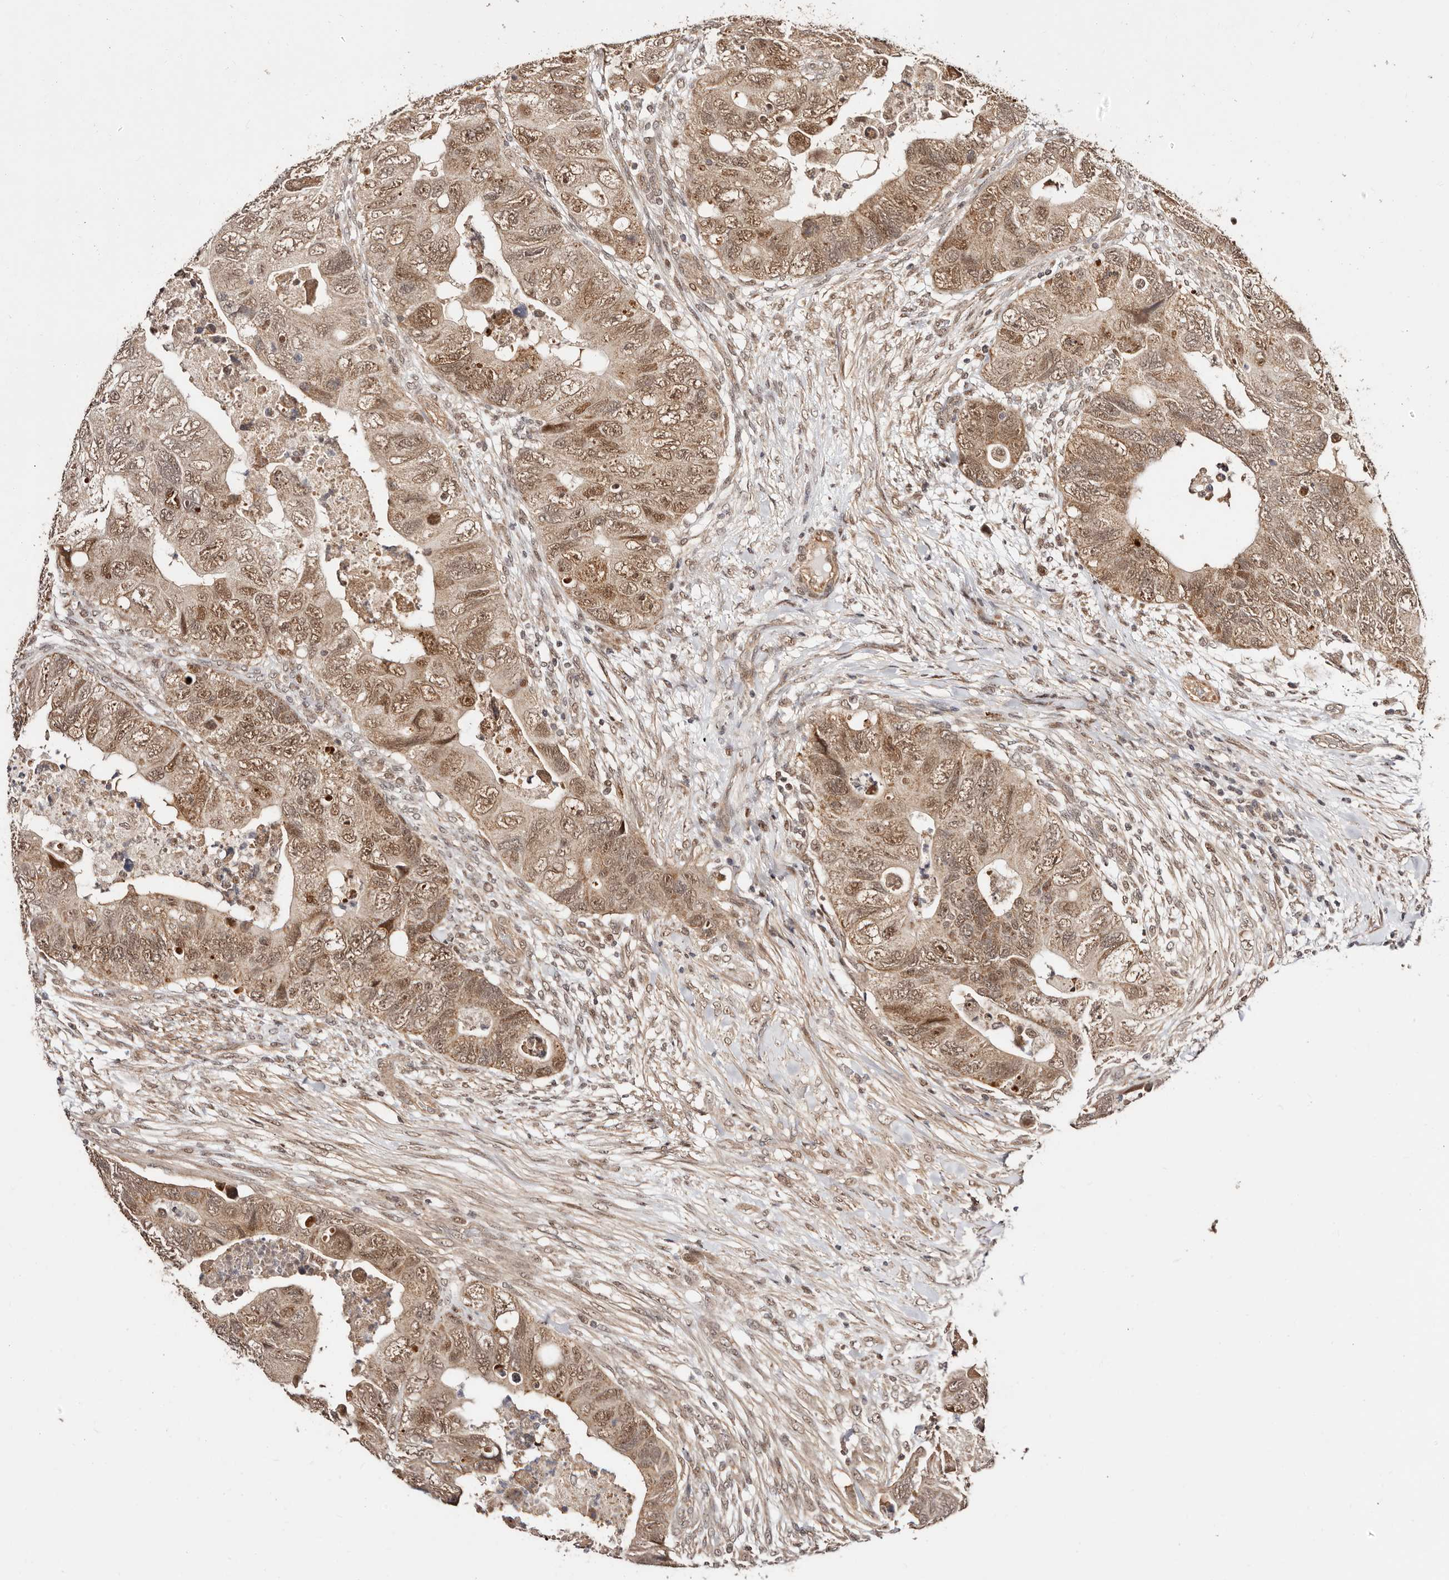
{"staining": {"intensity": "moderate", "quantity": ">75%", "location": "cytoplasmic/membranous,nuclear"}, "tissue": "colorectal cancer", "cell_type": "Tumor cells", "image_type": "cancer", "snomed": [{"axis": "morphology", "description": "Adenocarcinoma, NOS"}, {"axis": "topography", "description": "Rectum"}], "caption": "This photomicrograph shows immunohistochemistry (IHC) staining of adenocarcinoma (colorectal), with medium moderate cytoplasmic/membranous and nuclear positivity in approximately >75% of tumor cells.", "gene": "CTNNBL1", "patient": {"sex": "male", "age": 63}}